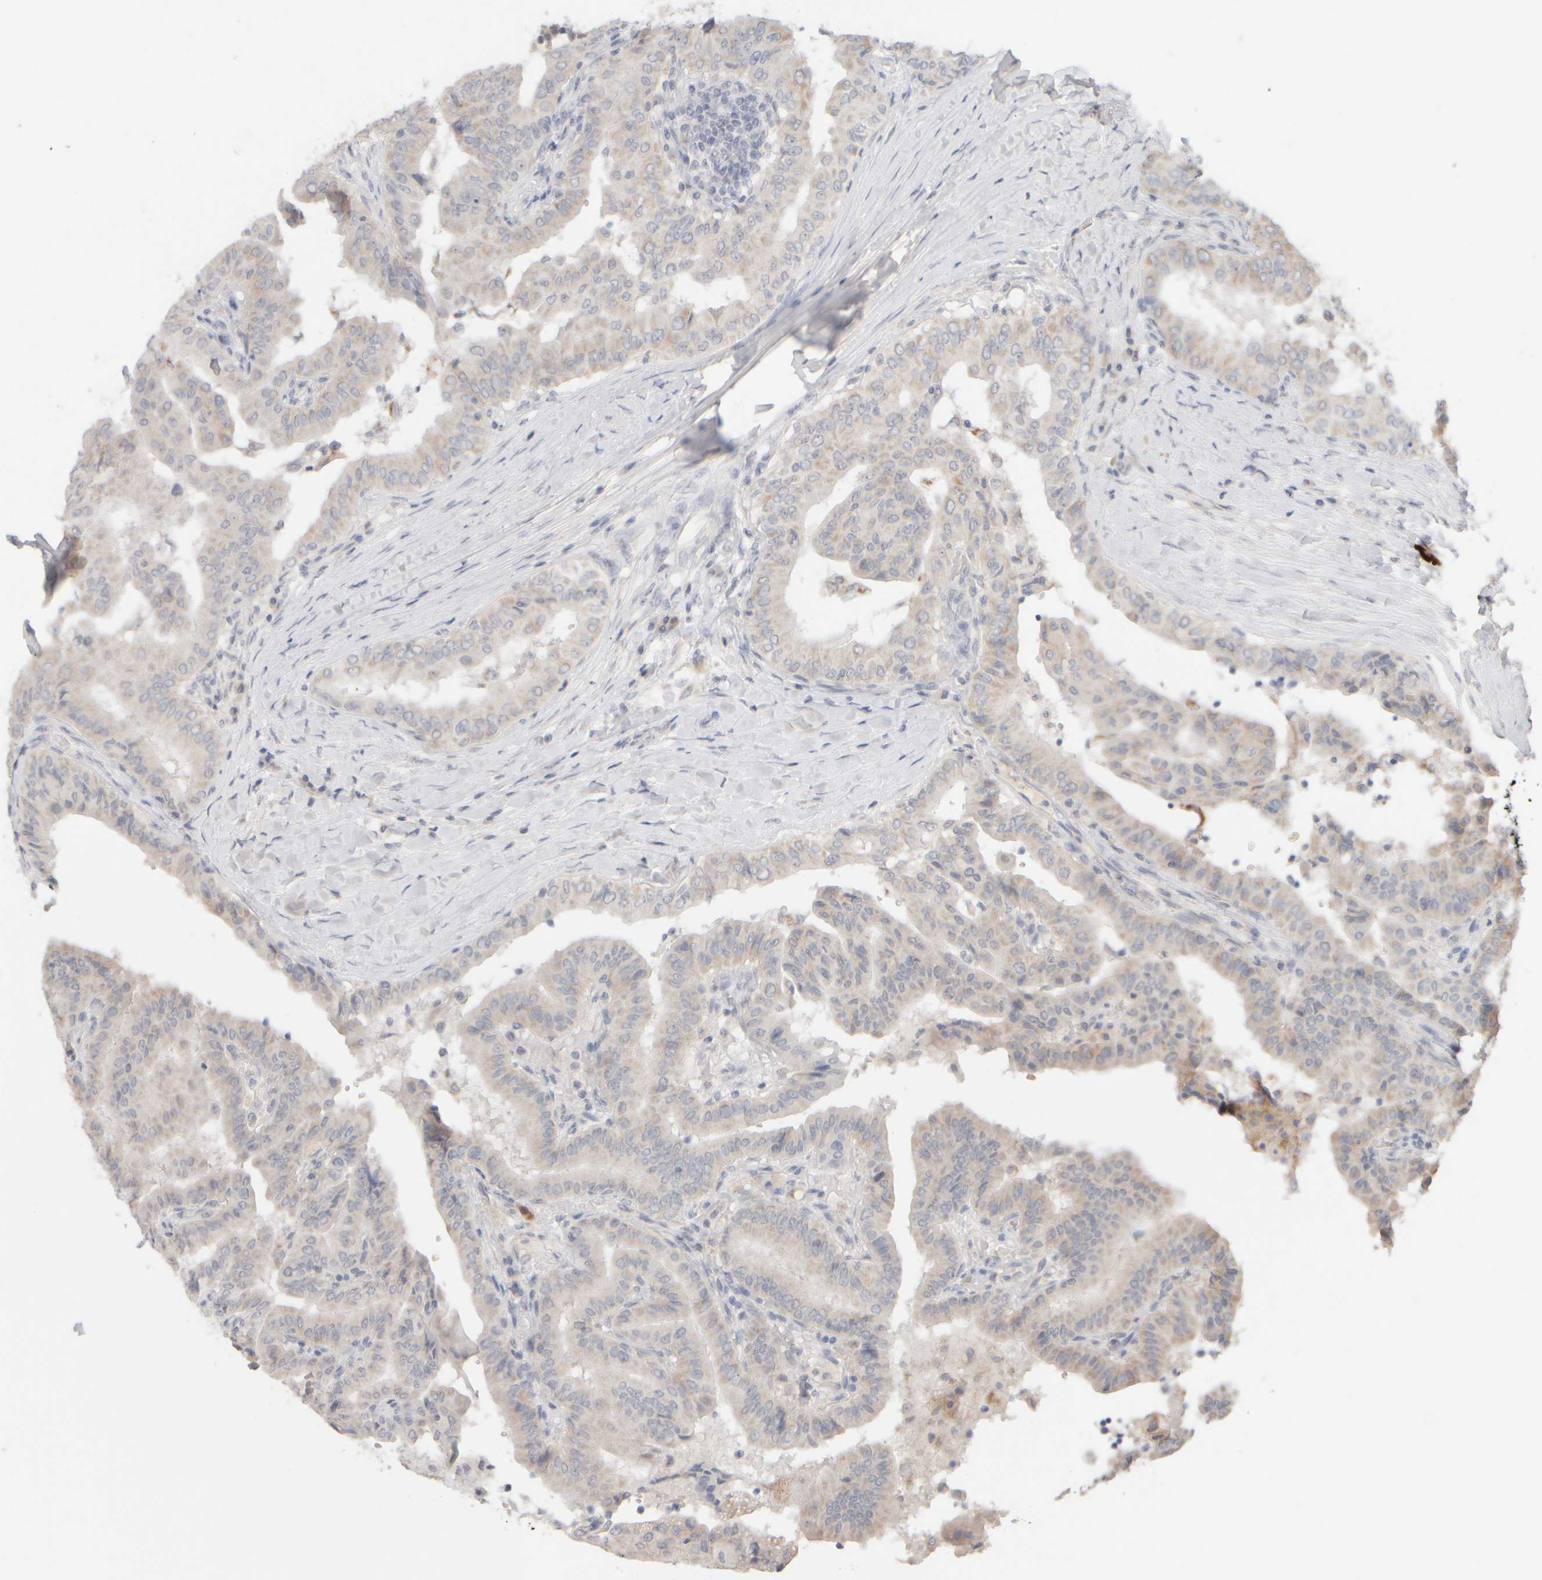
{"staining": {"intensity": "weak", "quantity": "<25%", "location": "cytoplasmic/membranous"}, "tissue": "thyroid cancer", "cell_type": "Tumor cells", "image_type": "cancer", "snomed": [{"axis": "morphology", "description": "Papillary adenocarcinoma, NOS"}, {"axis": "topography", "description": "Thyroid gland"}], "caption": "High magnification brightfield microscopy of thyroid papillary adenocarcinoma stained with DAB (brown) and counterstained with hematoxylin (blue): tumor cells show no significant staining.", "gene": "ZNF112", "patient": {"sex": "male", "age": 33}}